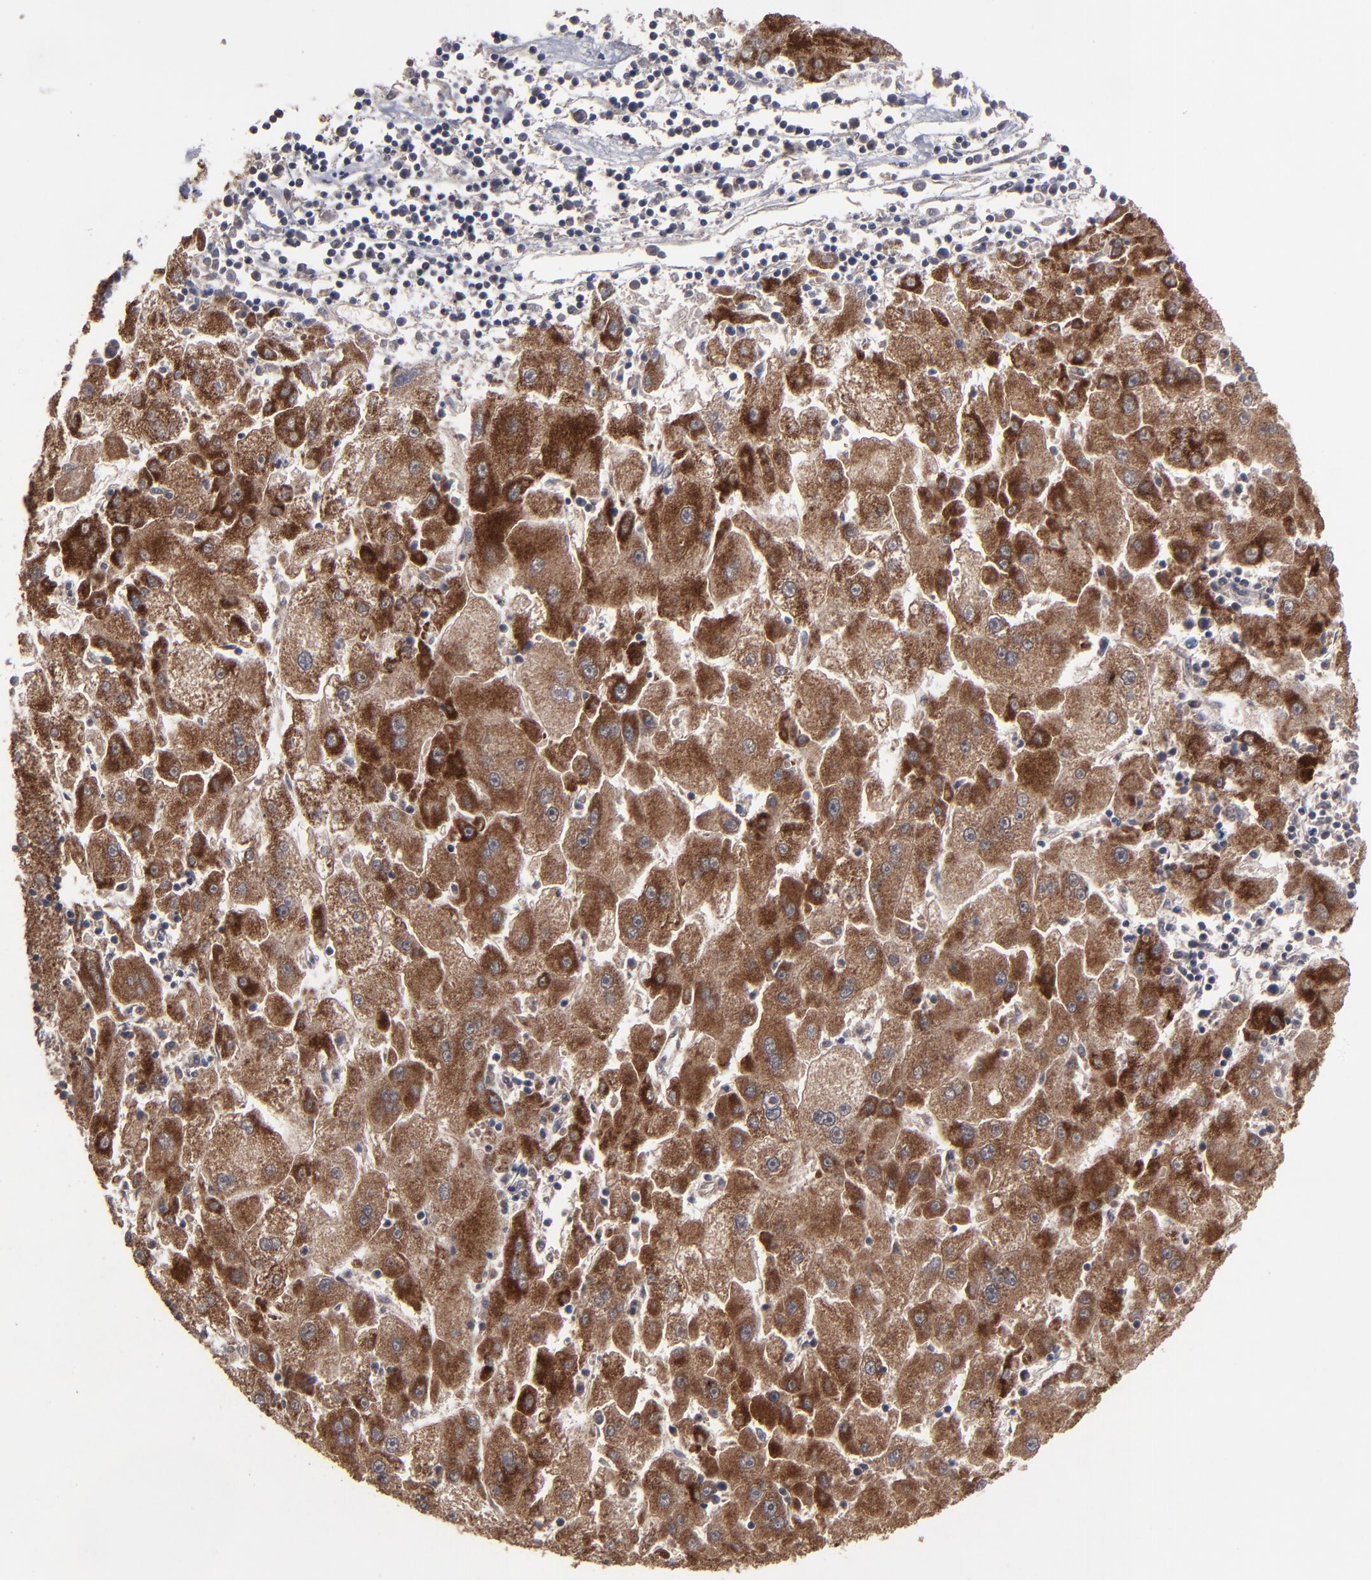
{"staining": {"intensity": "strong", "quantity": ">75%", "location": "cytoplasmic/membranous"}, "tissue": "liver cancer", "cell_type": "Tumor cells", "image_type": "cancer", "snomed": [{"axis": "morphology", "description": "Carcinoma, Hepatocellular, NOS"}, {"axis": "topography", "description": "Liver"}], "caption": "Liver hepatocellular carcinoma stained with a protein marker exhibits strong staining in tumor cells.", "gene": "BNIP3", "patient": {"sex": "male", "age": 72}}